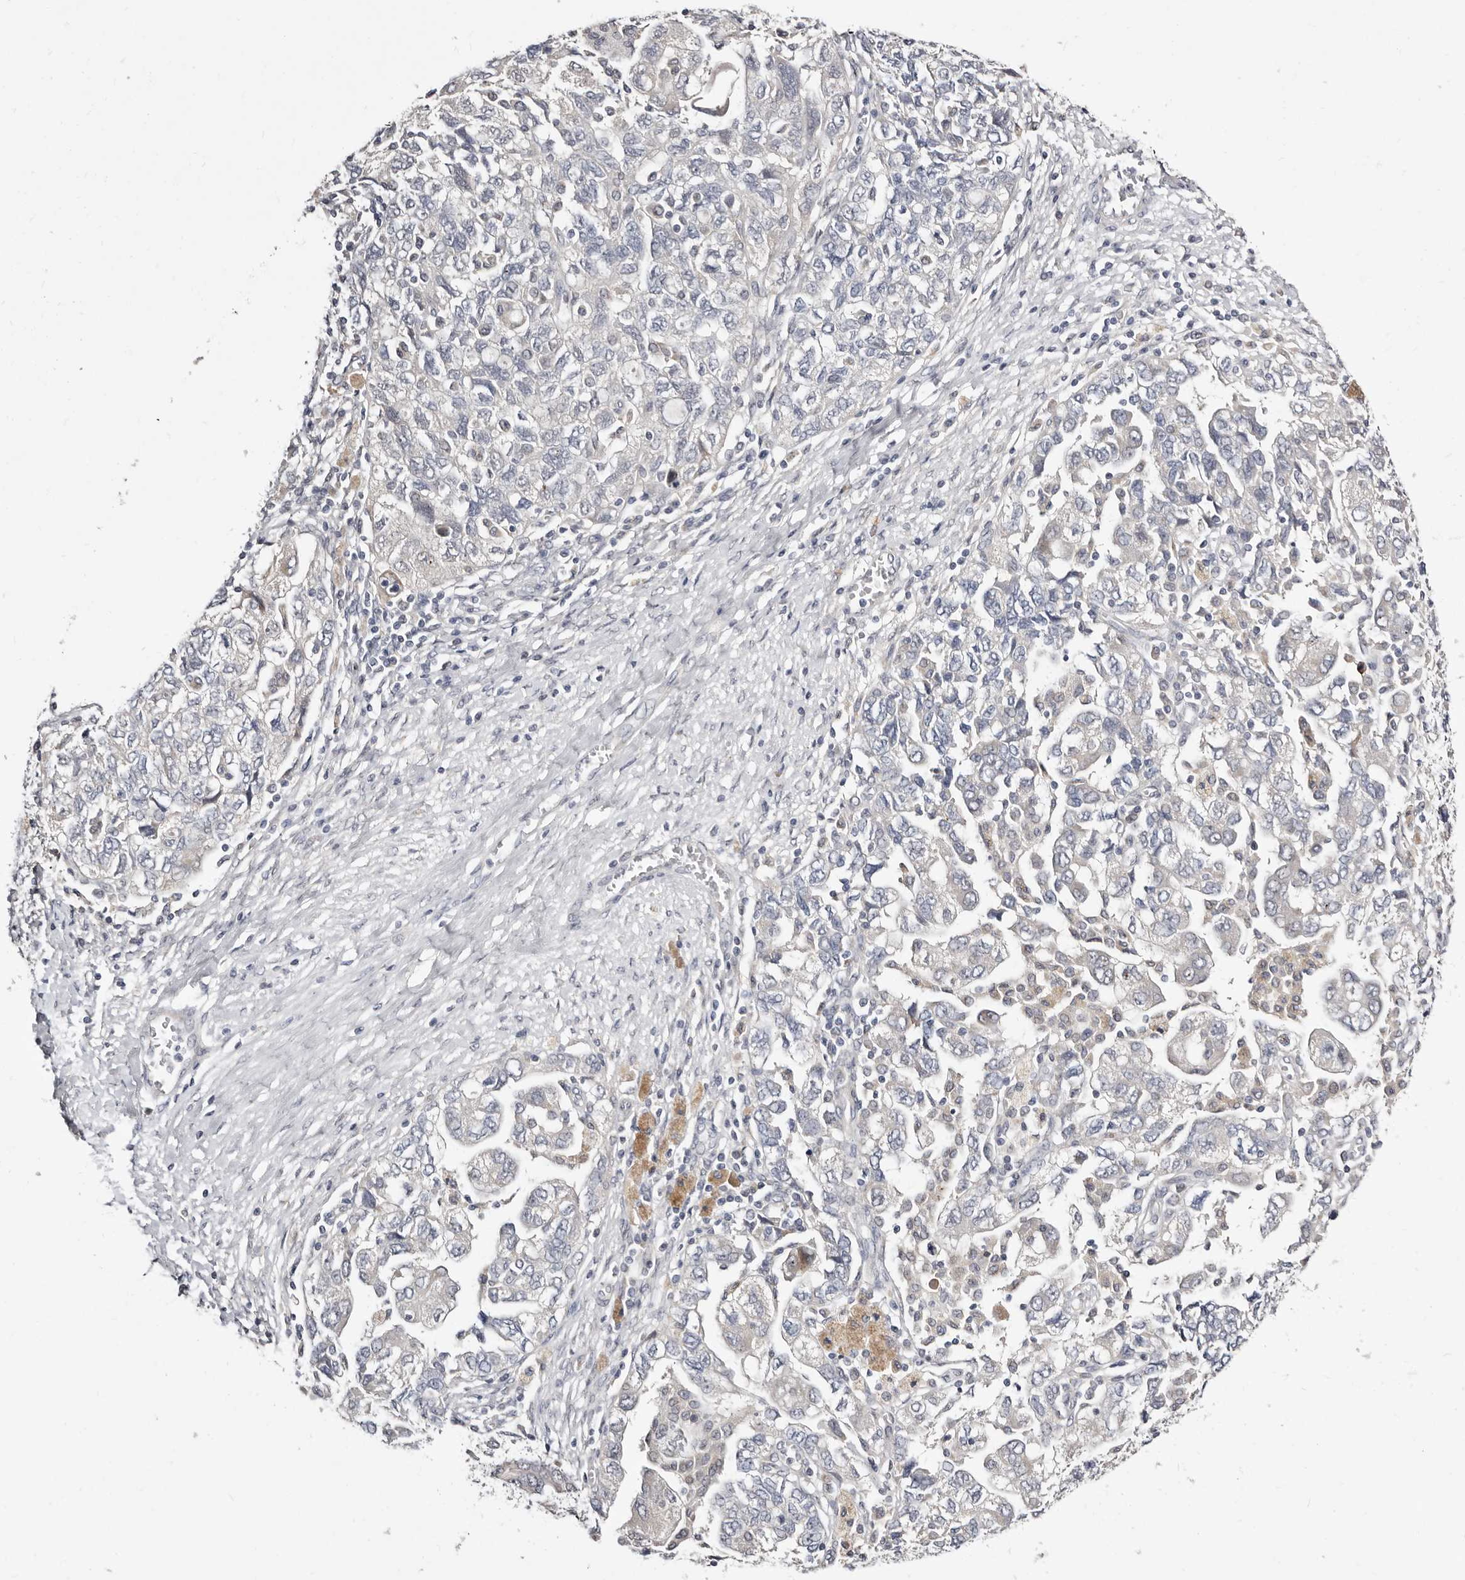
{"staining": {"intensity": "negative", "quantity": "none", "location": "none"}, "tissue": "ovarian cancer", "cell_type": "Tumor cells", "image_type": "cancer", "snomed": [{"axis": "morphology", "description": "Carcinoma, NOS"}, {"axis": "morphology", "description": "Cystadenocarcinoma, serous, NOS"}, {"axis": "topography", "description": "Ovary"}], "caption": "Protein analysis of serous cystadenocarcinoma (ovarian) shows no significant expression in tumor cells.", "gene": "KLHL4", "patient": {"sex": "female", "age": 69}}